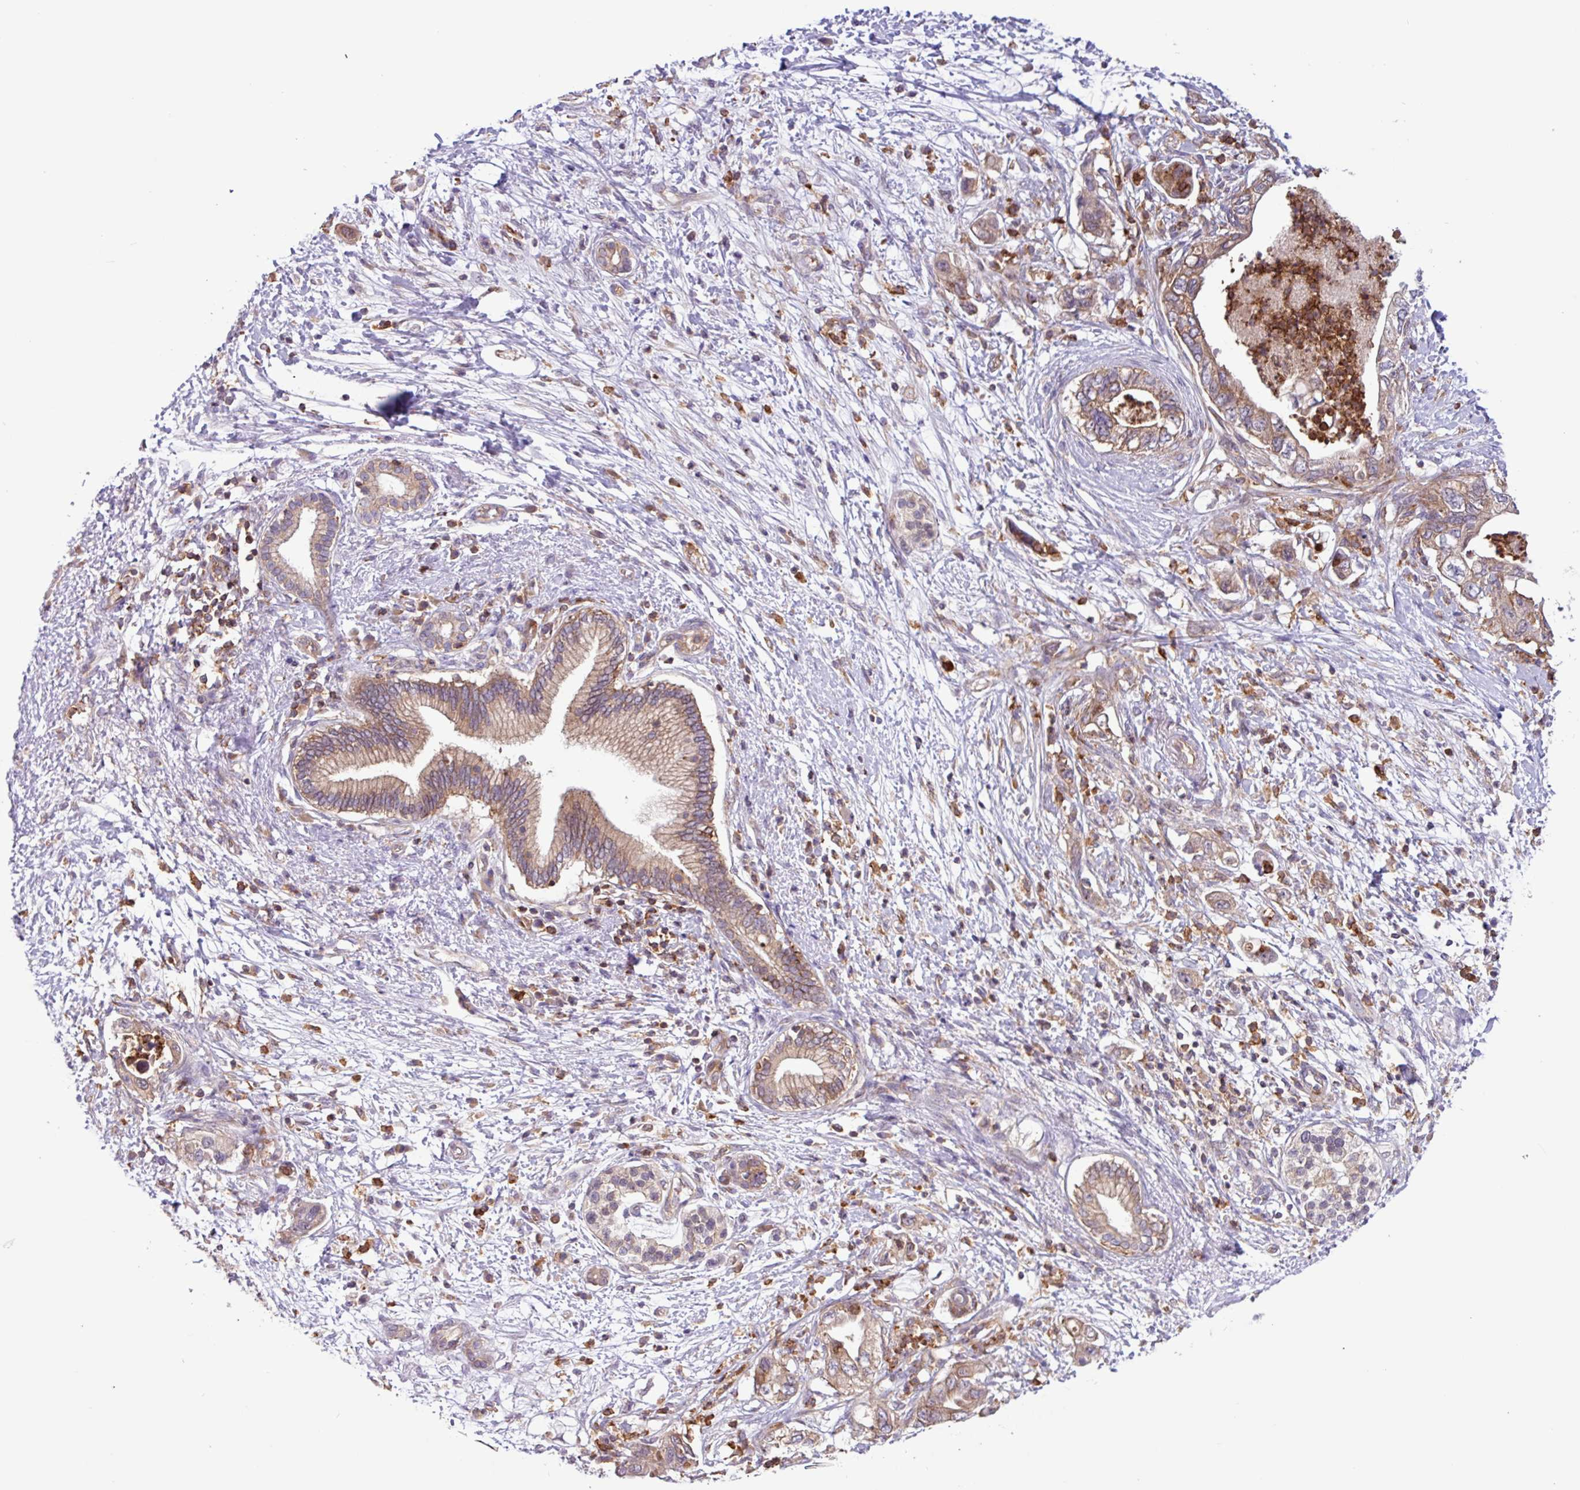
{"staining": {"intensity": "weak", "quantity": ">75%", "location": "cytoplasmic/membranous"}, "tissue": "pancreatic cancer", "cell_type": "Tumor cells", "image_type": "cancer", "snomed": [{"axis": "morphology", "description": "Adenocarcinoma, NOS"}, {"axis": "topography", "description": "Pancreas"}], "caption": "An image showing weak cytoplasmic/membranous positivity in approximately >75% of tumor cells in pancreatic adenocarcinoma, as visualized by brown immunohistochemical staining.", "gene": "ACTR3", "patient": {"sex": "female", "age": 73}}